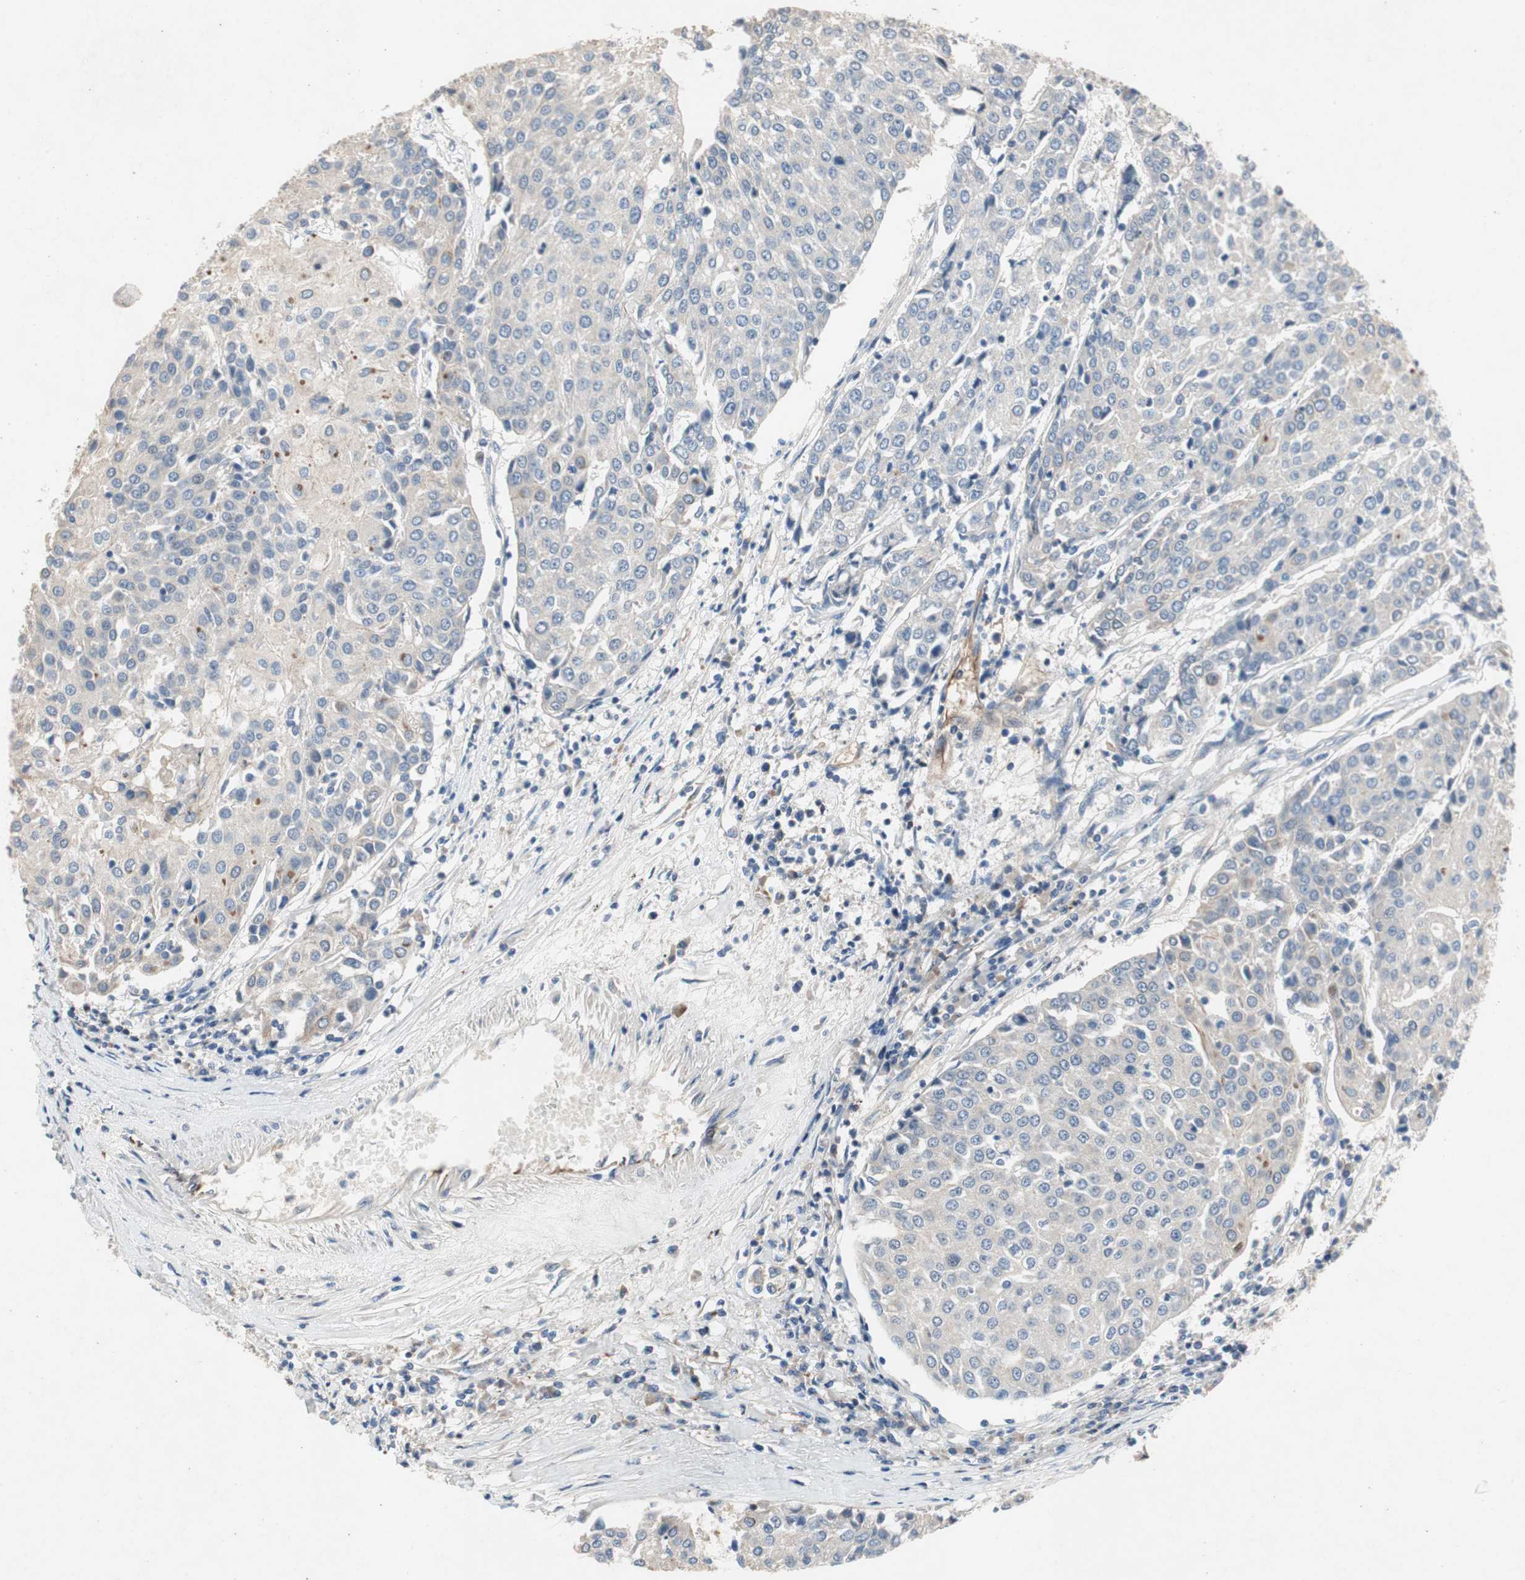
{"staining": {"intensity": "negative", "quantity": "none", "location": "none"}, "tissue": "urothelial cancer", "cell_type": "Tumor cells", "image_type": "cancer", "snomed": [{"axis": "morphology", "description": "Urothelial carcinoma, High grade"}, {"axis": "topography", "description": "Urinary bladder"}], "caption": "Immunohistochemistry (IHC) photomicrograph of neoplastic tissue: urothelial cancer stained with DAB exhibits no significant protein positivity in tumor cells.", "gene": "ALPL", "patient": {"sex": "female", "age": 85}}